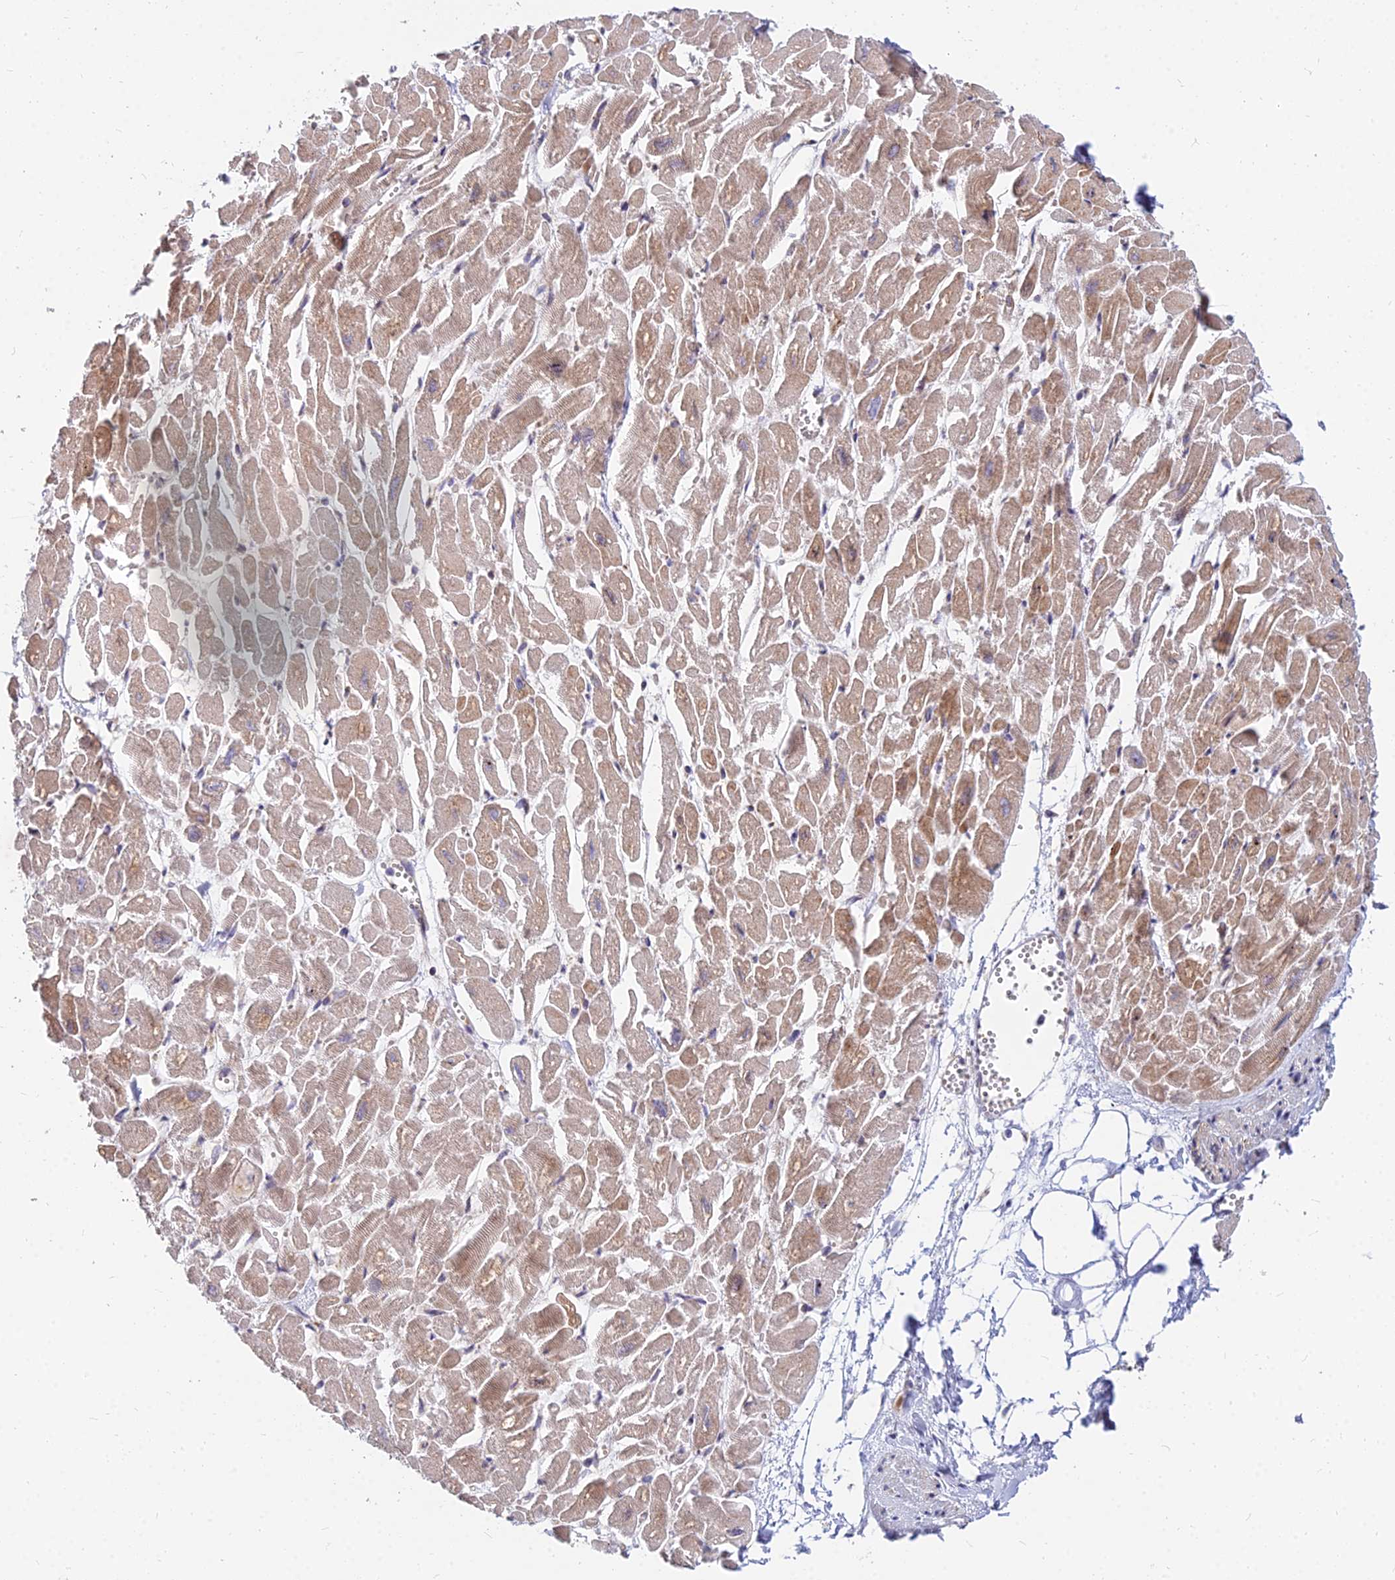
{"staining": {"intensity": "moderate", "quantity": ">75%", "location": "cytoplasmic/membranous"}, "tissue": "heart muscle", "cell_type": "Cardiomyocytes", "image_type": "normal", "snomed": [{"axis": "morphology", "description": "Normal tissue, NOS"}, {"axis": "topography", "description": "Heart"}], "caption": "A micrograph of human heart muscle stained for a protein demonstrates moderate cytoplasmic/membranous brown staining in cardiomyocytes.", "gene": "CCT6A", "patient": {"sex": "male", "age": 54}}